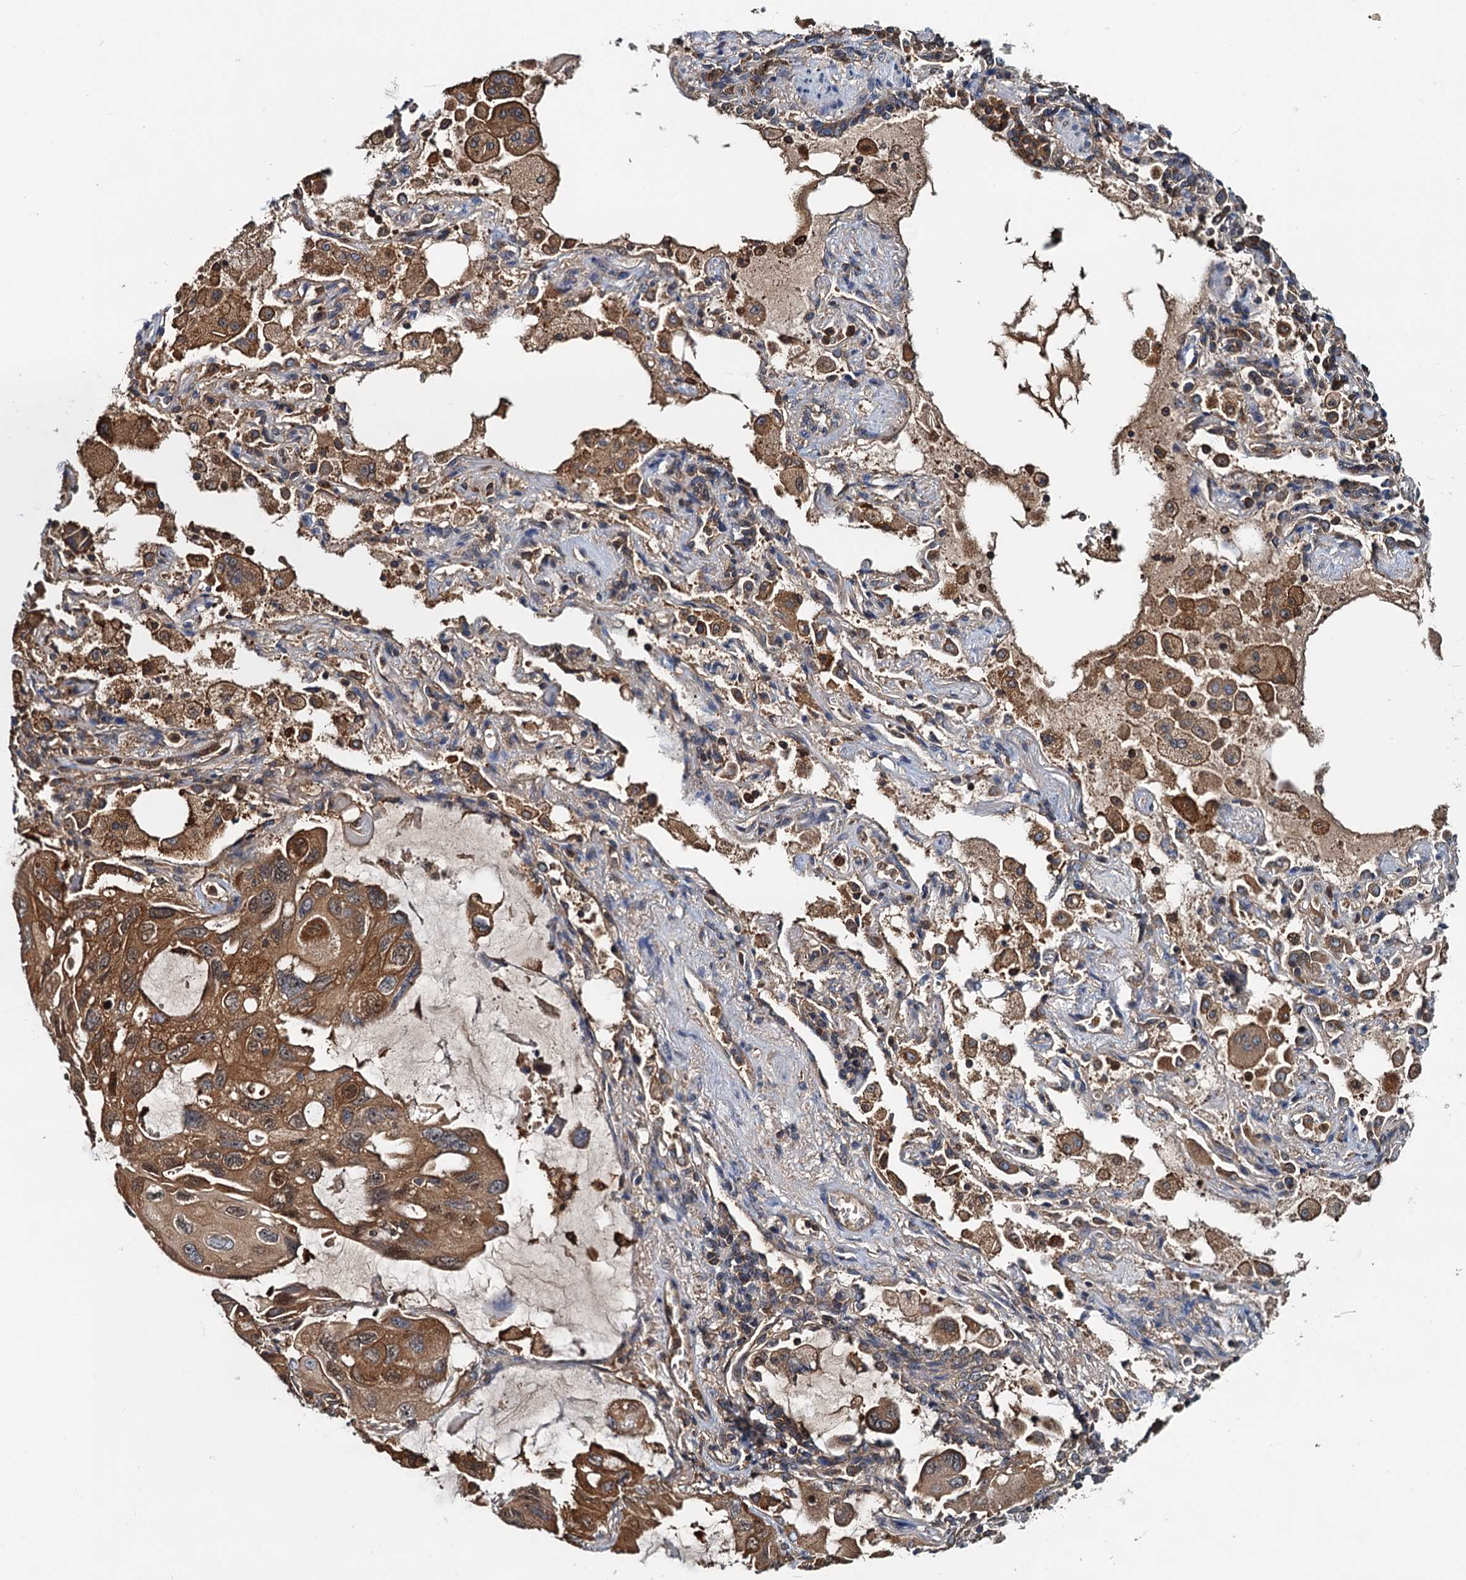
{"staining": {"intensity": "moderate", "quantity": ">75%", "location": "cytoplasmic/membranous"}, "tissue": "lung cancer", "cell_type": "Tumor cells", "image_type": "cancer", "snomed": [{"axis": "morphology", "description": "Squamous cell carcinoma, NOS"}, {"axis": "topography", "description": "Lung"}], "caption": "An immunohistochemistry (IHC) photomicrograph of neoplastic tissue is shown. Protein staining in brown labels moderate cytoplasmic/membranous positivity in lung squamous cell carcinoma within tumor cells.", "gene": "USP6NL", "patient": {"sex": "female", "age": 73}}